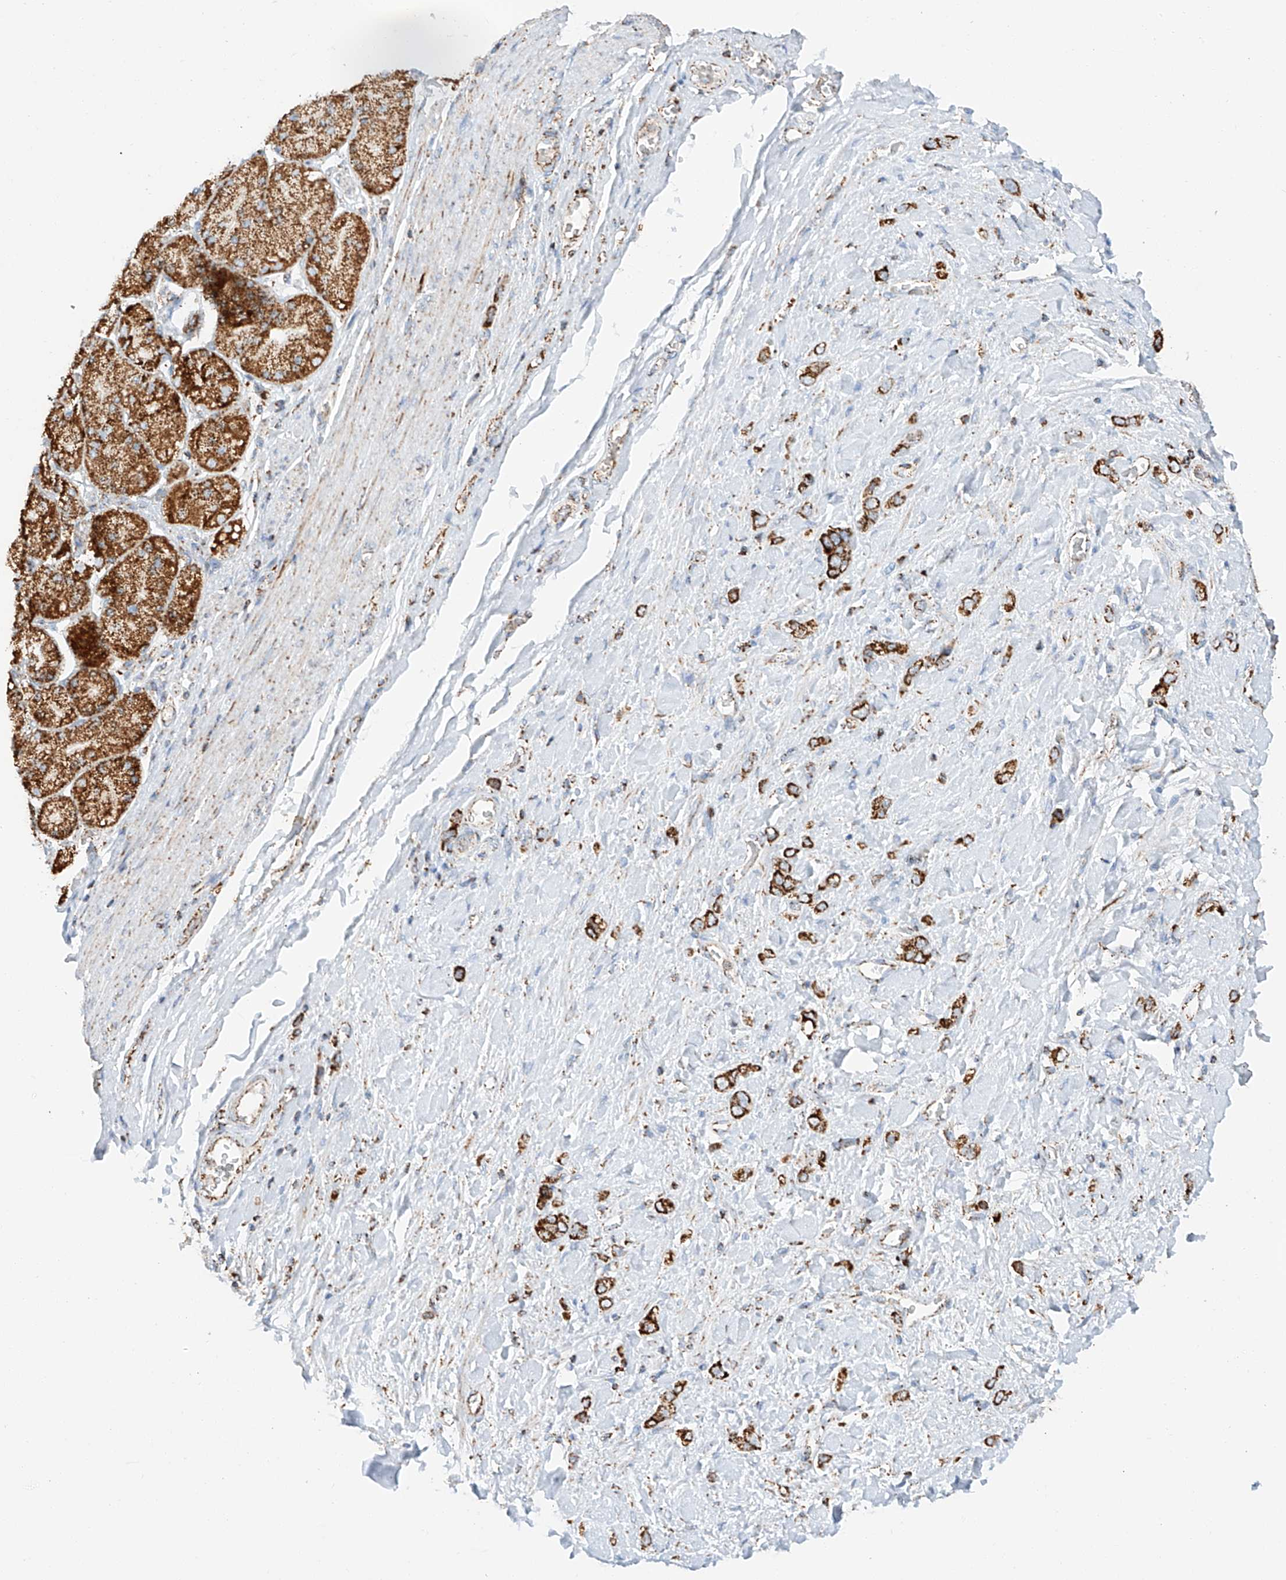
{"staining": {"intensity": "strong", "quantity": ">75%", "location": "cytoplasmic/membranous"}, "tissue": "stomach cancer", "cell_type": "Tumor cells", "image_type": "cancer", "snomed": [{"axis": "morphology", "description": "Adenocarcinoma, NOS"}, {"axis": "topography", "description": "Stomach"}], "caption": "Human adenocarcinoma (stomach) stained with a brown dye exhibits strong cytoplasmic/membranous positive staining in approximately >75% of tumor cells.", "gene": "TTC27", "patient": {"sex": "female", "age": 65}}